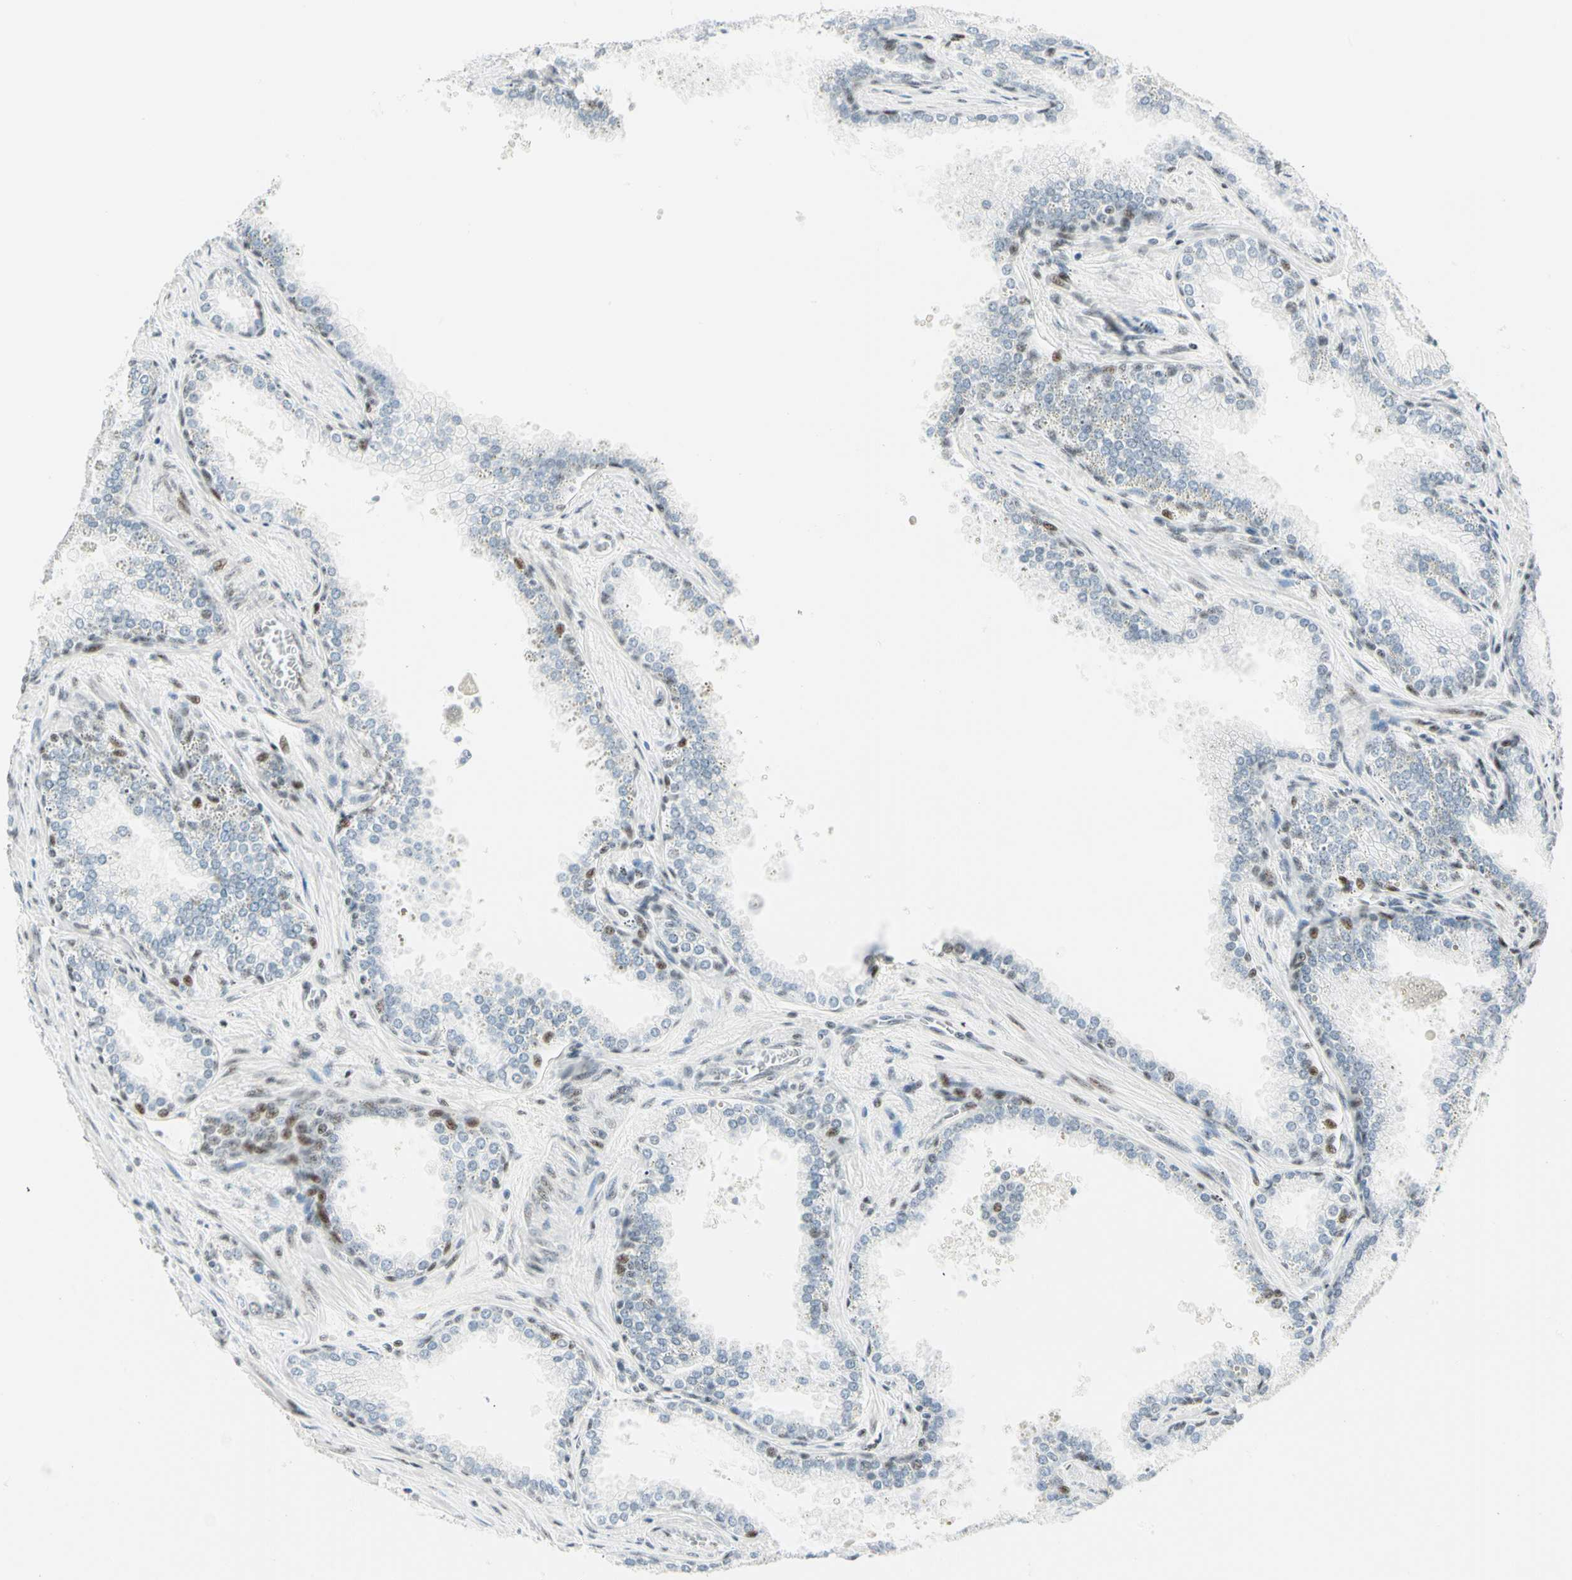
{"staining": {"intensity": "moderate", "quantity": "<25%", "location": "nuclear"}, "tissue": "prostate cancer", "cell_type": "Tumor cells", "image_type": "cancer", "snomed": [{"axis": "morphology", "description": "Adenocarcinoma, Low grade"}, {"axis": "topography", "description": "Prostate"}], "caption": "A high-resolution image shows immunohistochemistry staining of prostate cancer, which demonstrates moderate nuclear expression in about <25% of tumor cells.", "gene": "PKNOX1", "patient": {"sex": "male", "age": 60}}